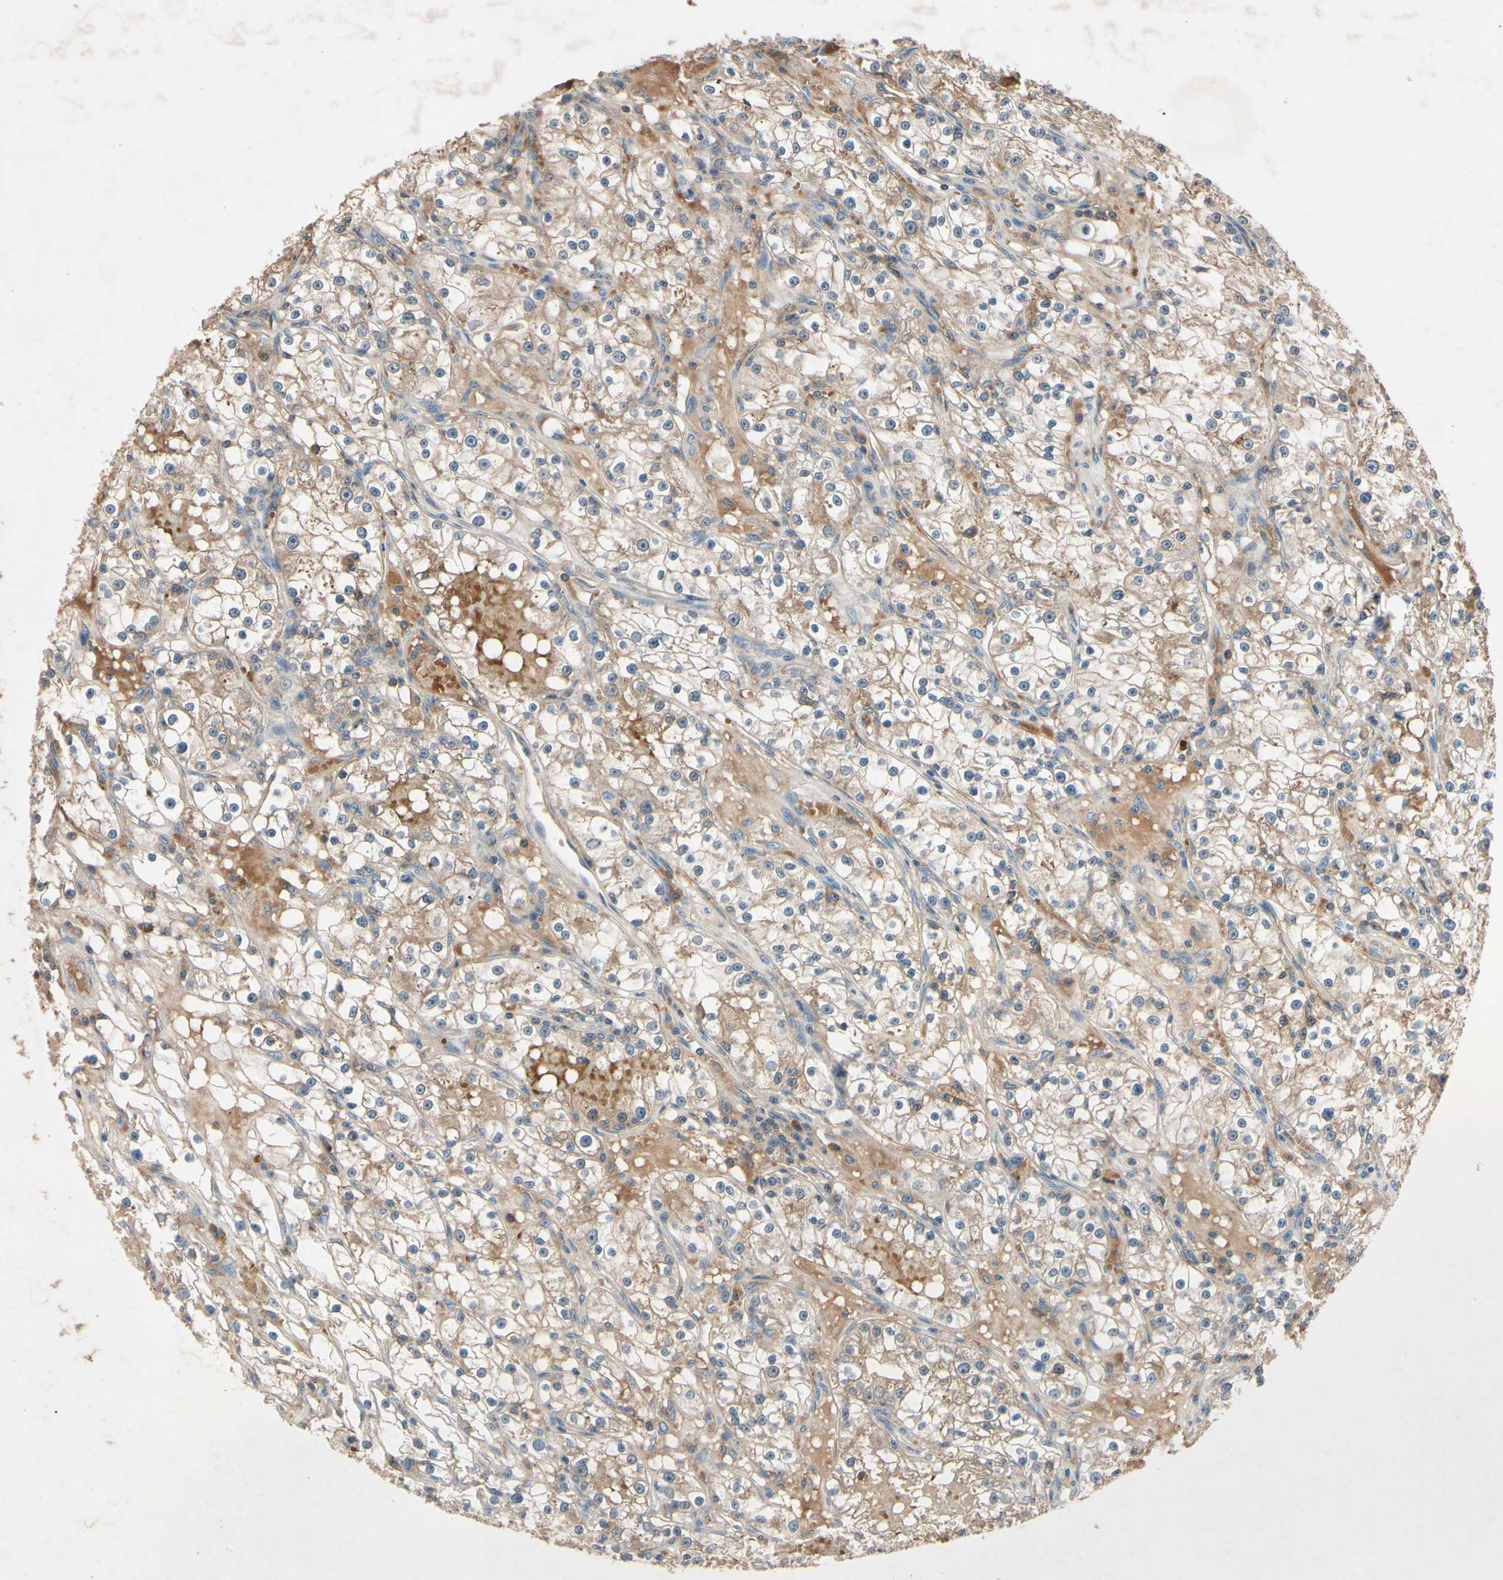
{"staining": {"intensity": "weak", "quantity": ">75%", "location": "cytoplasmic/membranous"}, "tissue": "renal cancer", "cell_type": "Tumor cells", "image_type": "cancer", "snomed": [{"axis": "morphology", "description": "Adenocarcinoma, NOS"}, {"axis": "topography", "description": "Kidney"}], "caption": "Protein staining by immunohistochemistry (IHC) displays weak cytoplasmic/membranous staining in approximately >75% of tumor cells in renal cancer (adenocarcinoma). Immunohistochemistry stains the protein in brown and the nuclei are stained blue.", "gene": "IL1RL1", "patient": {"sex": "male", "age": 56}}